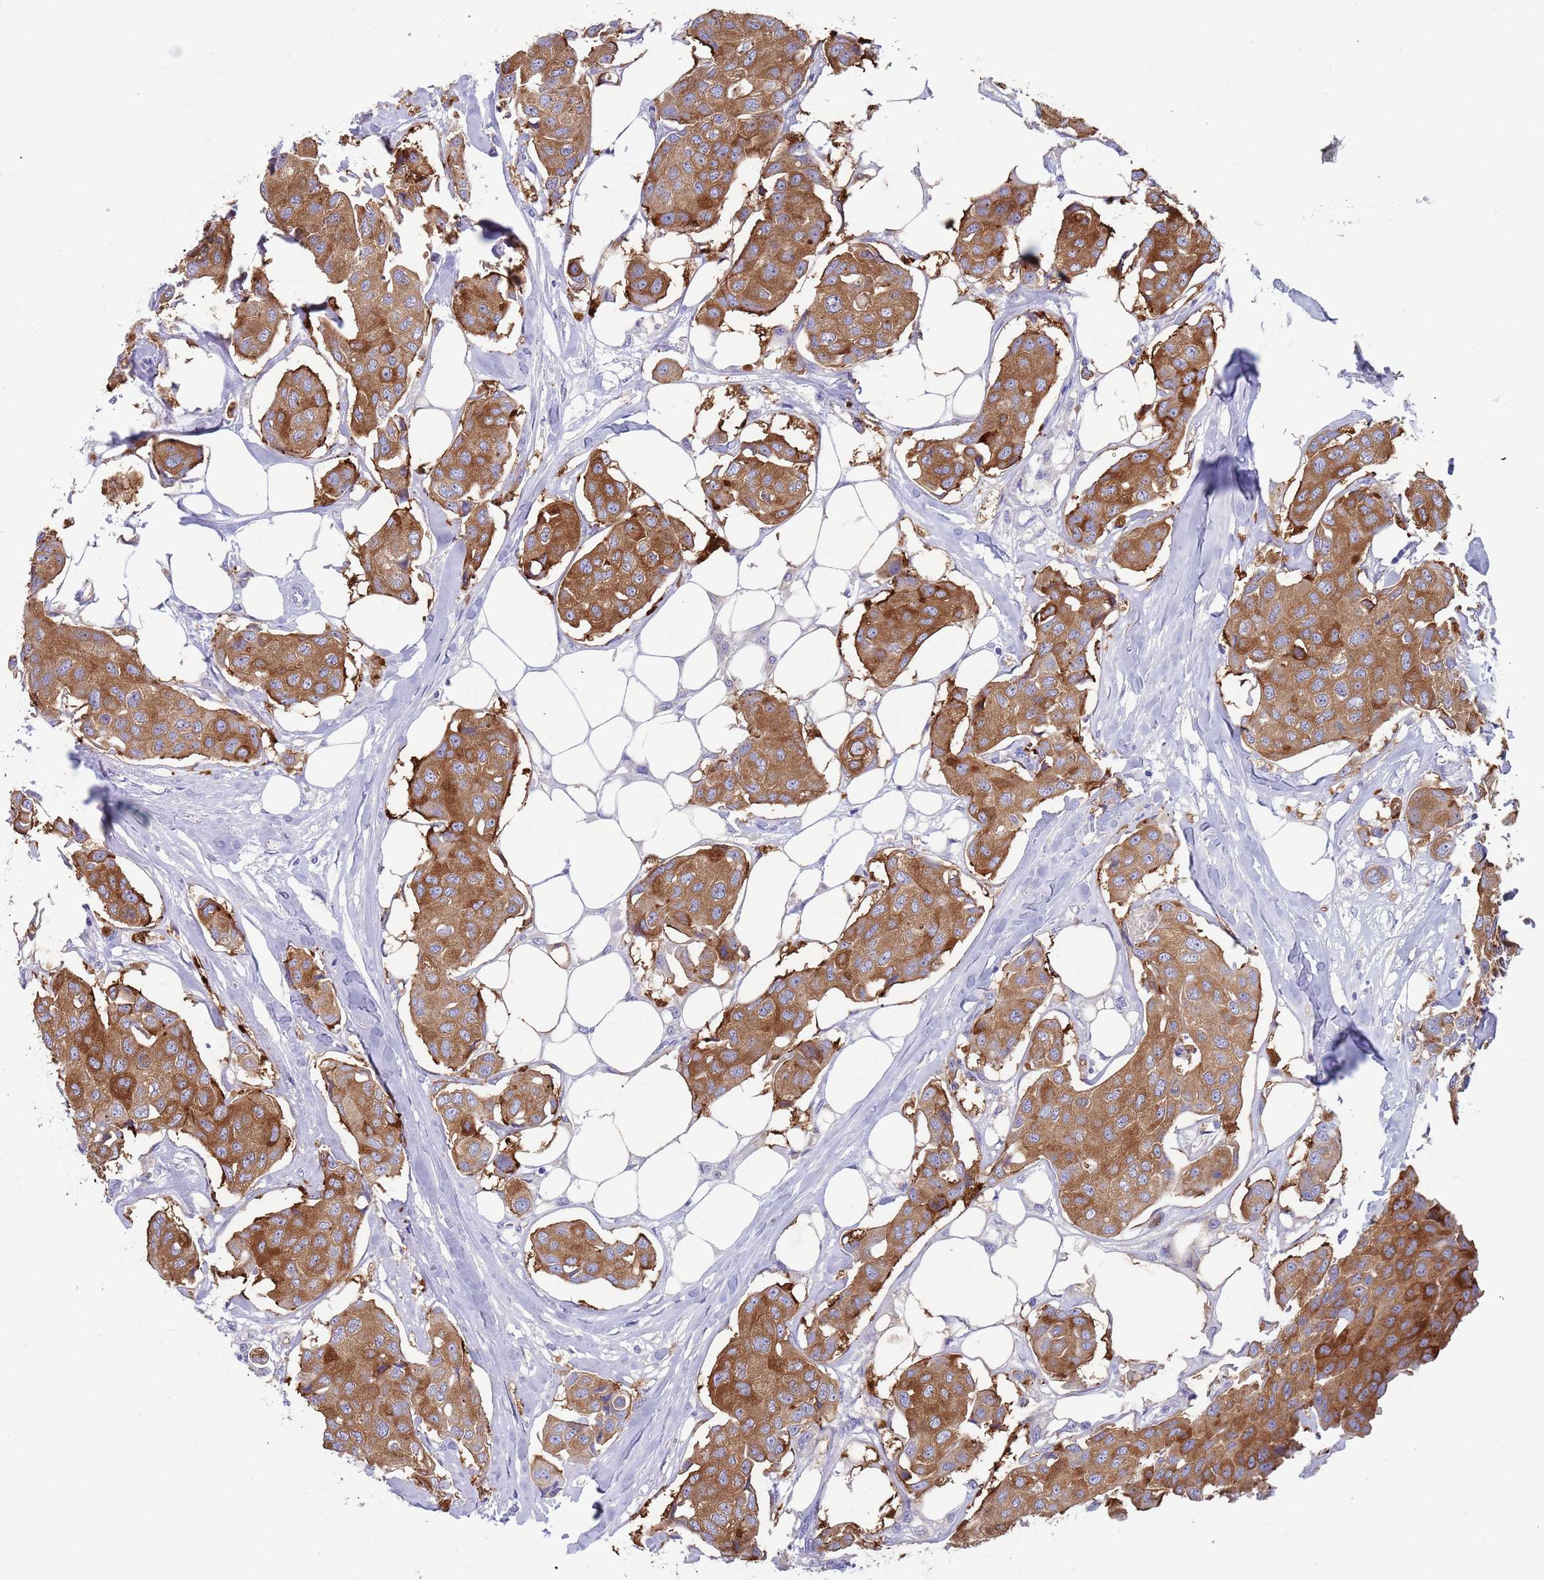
{"staining": {"intensity": "strong", "quantity": ">75%", "location": "cytoplasmic/membranous"}, "tissue": "breast cancer", "cell_type": "Tumor cells", "image_type": "cancer", "snomed": [{"axis": "morphology", "description": "Duct carcinoma"}, {"axis": "topography", "description": "Breast"}, {"axis": "topography", "description": "Lymph node"}], "caption": "Immunohistochemical staining of human breast intraductal carcinoma demonstrates strong cytoplasmic/membranous protein positivity in about >75% of tumor cells.", "gene": "TYW1", "patient": {"sex": "female", "age": 80}}